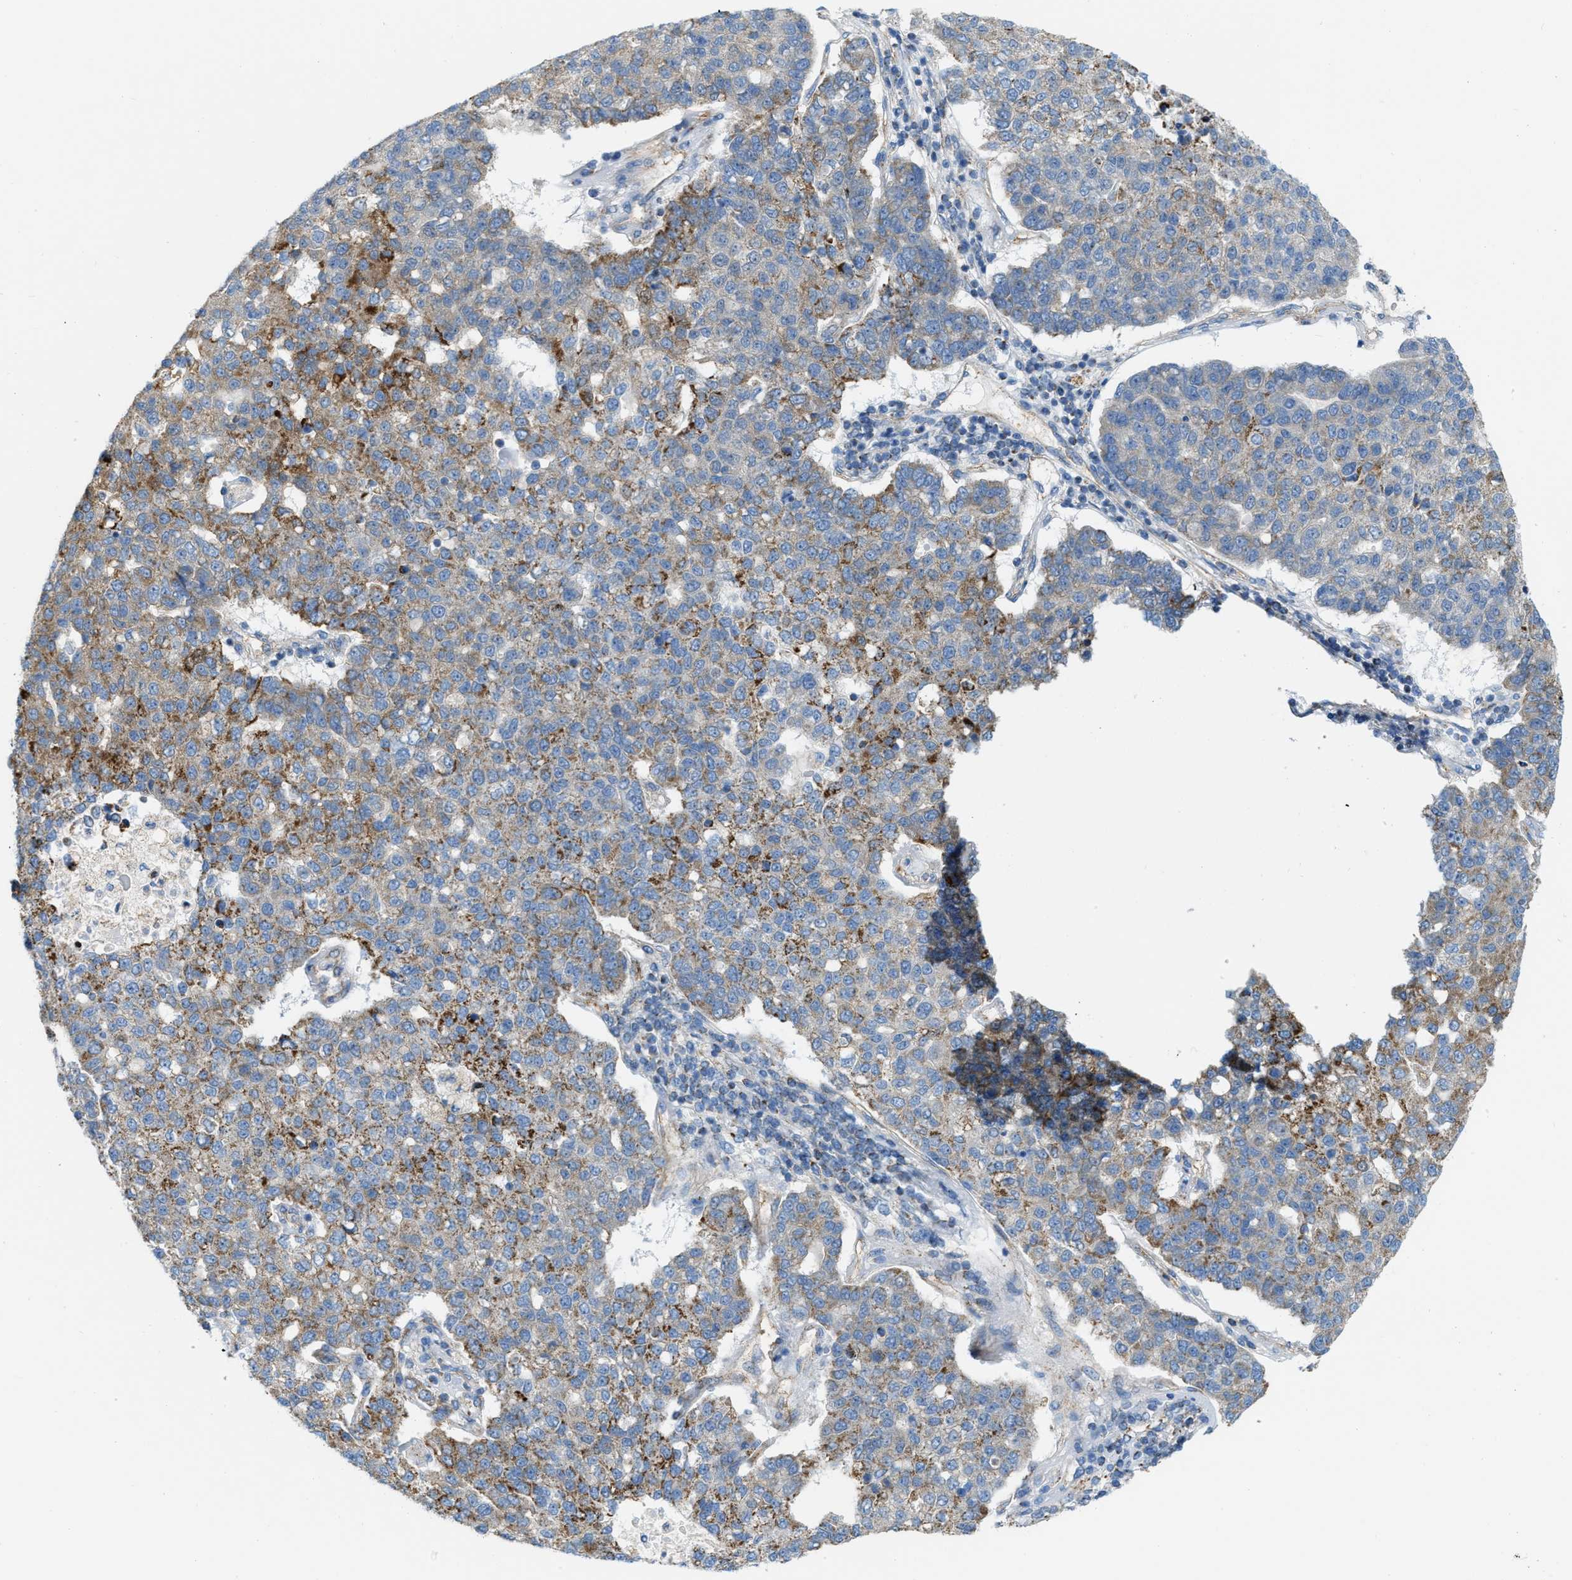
{"staining": {"intensity": "moderate", "quantity": "25%-75%", "location": "cytoplasmic/membranous"}, "tissue": "pancreatic cancer", "cell_type": "Tumor cells", "image_type": "cancer", "snomed": [{"axis": "morphology", "description": "Adenocarcinoma, NOS"}, {"axis": "topography", "description": "Pancreas"}], "caption": "A high-resolution image shows immunohistochemistry staining of pancreatic adenocarcinoma, which displays moderate cytoplasmic/membranous positivity in about 25%-75% of tumor cells. Nuclei are stained in blue.", "gene": "JADE1", "patient": {"sex": "female", "age": 61}}